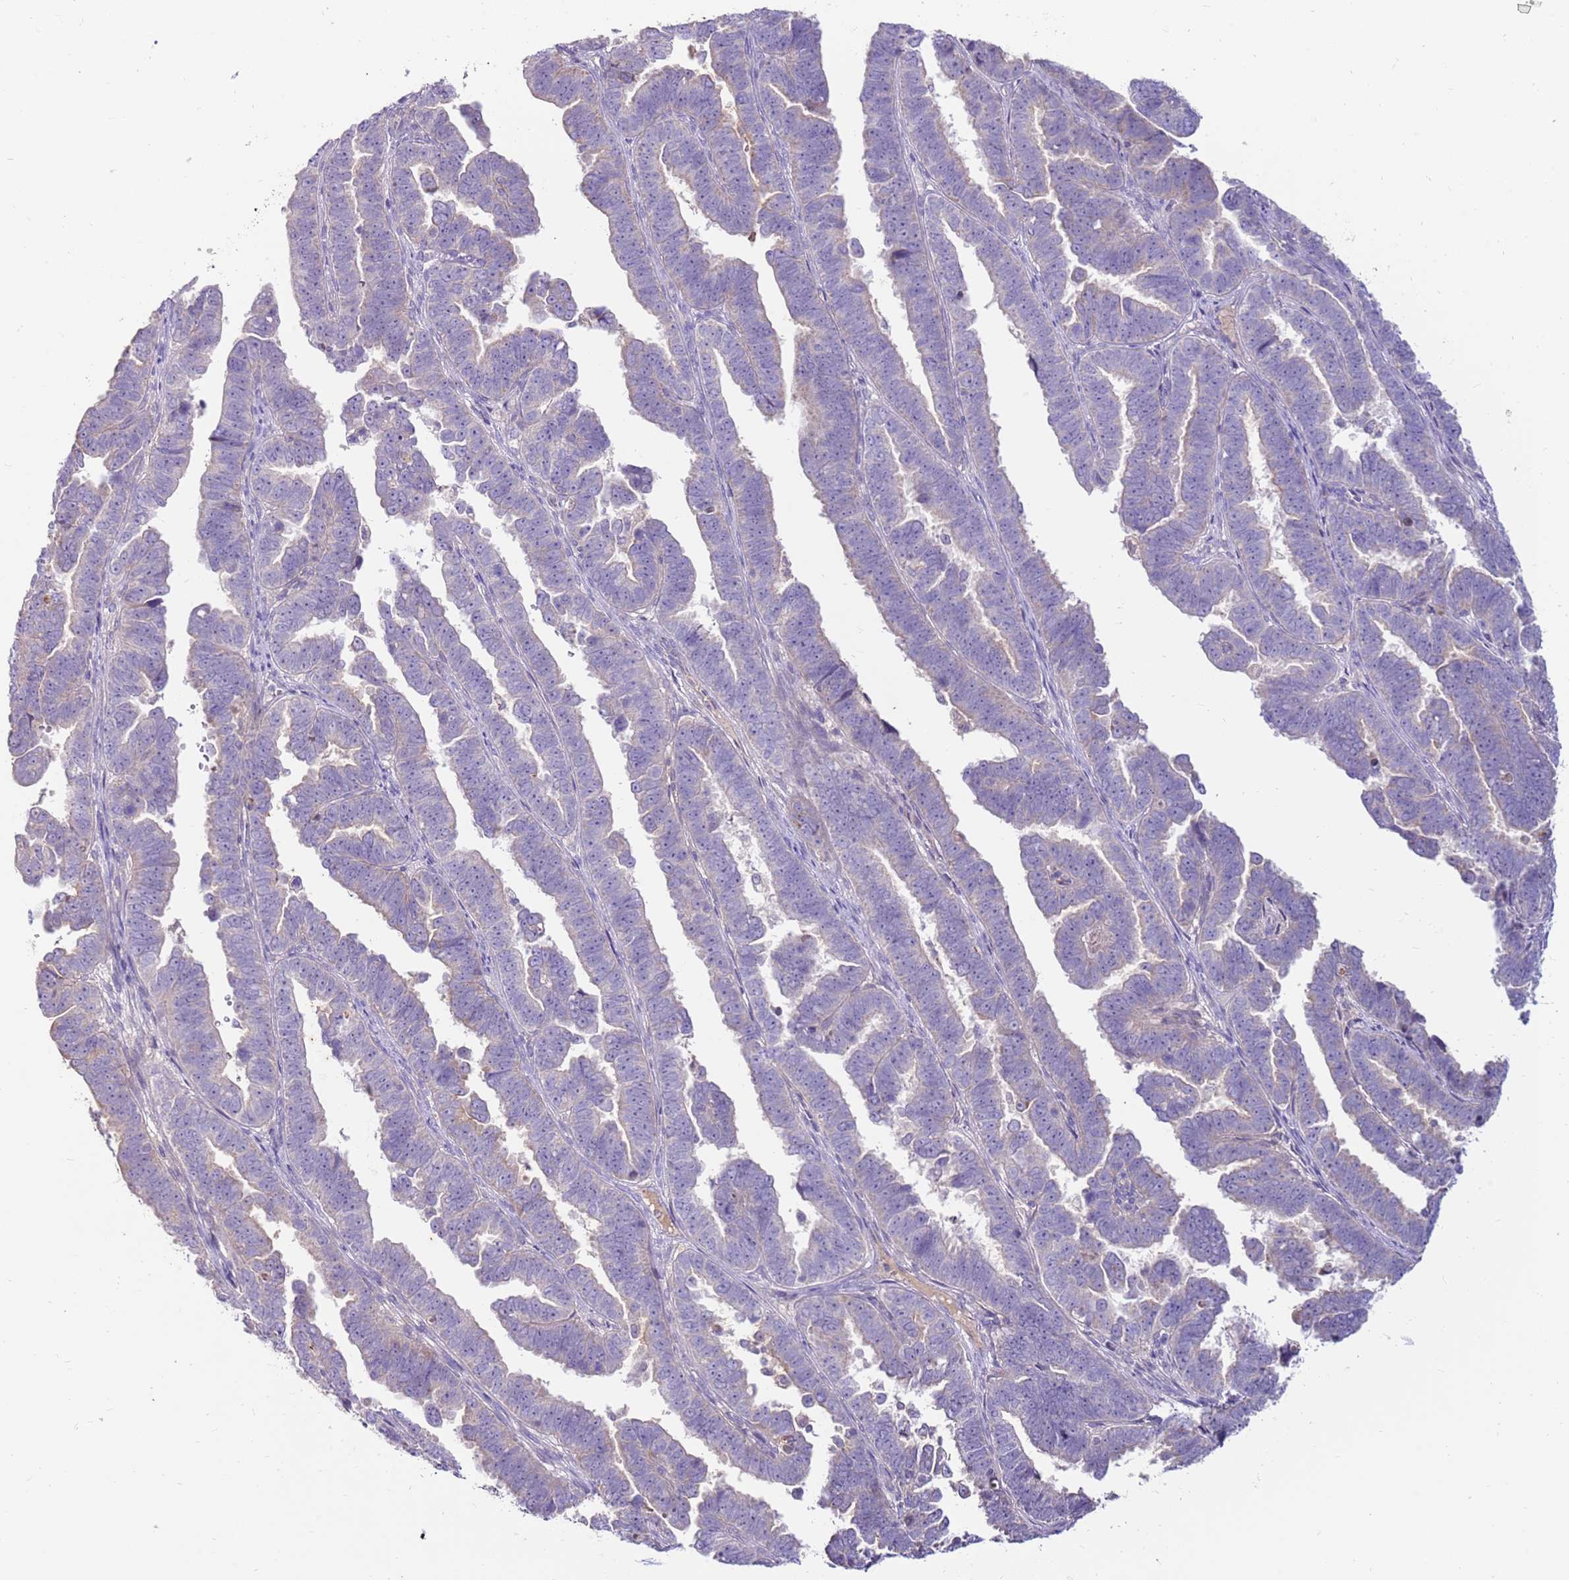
{"staining": {"intensity": "weak", "quantity": "<25%", "location": "cytoplasmic/membranous"}, "tissue": "endometrial cancer", "cell_type": "Tumor cells", "image_type": "cancer", "snomed": [{"axis": "morphology", "description": "Adenocarcinoma, NOS"}, {"axis": "topography", "description": "Endometrium"}], "caption": "The IHC image has no significant expression in tumor cells of adenocarcinoma (endometrial) tissue. The staining was performed using DAB to visualize the protein expression in brown, while the nuclei were stained in blue with hematoxylin (Magnification: 20x).", "gene": "SLC44A4", "patient": {"sex": "female", "age": 75}}